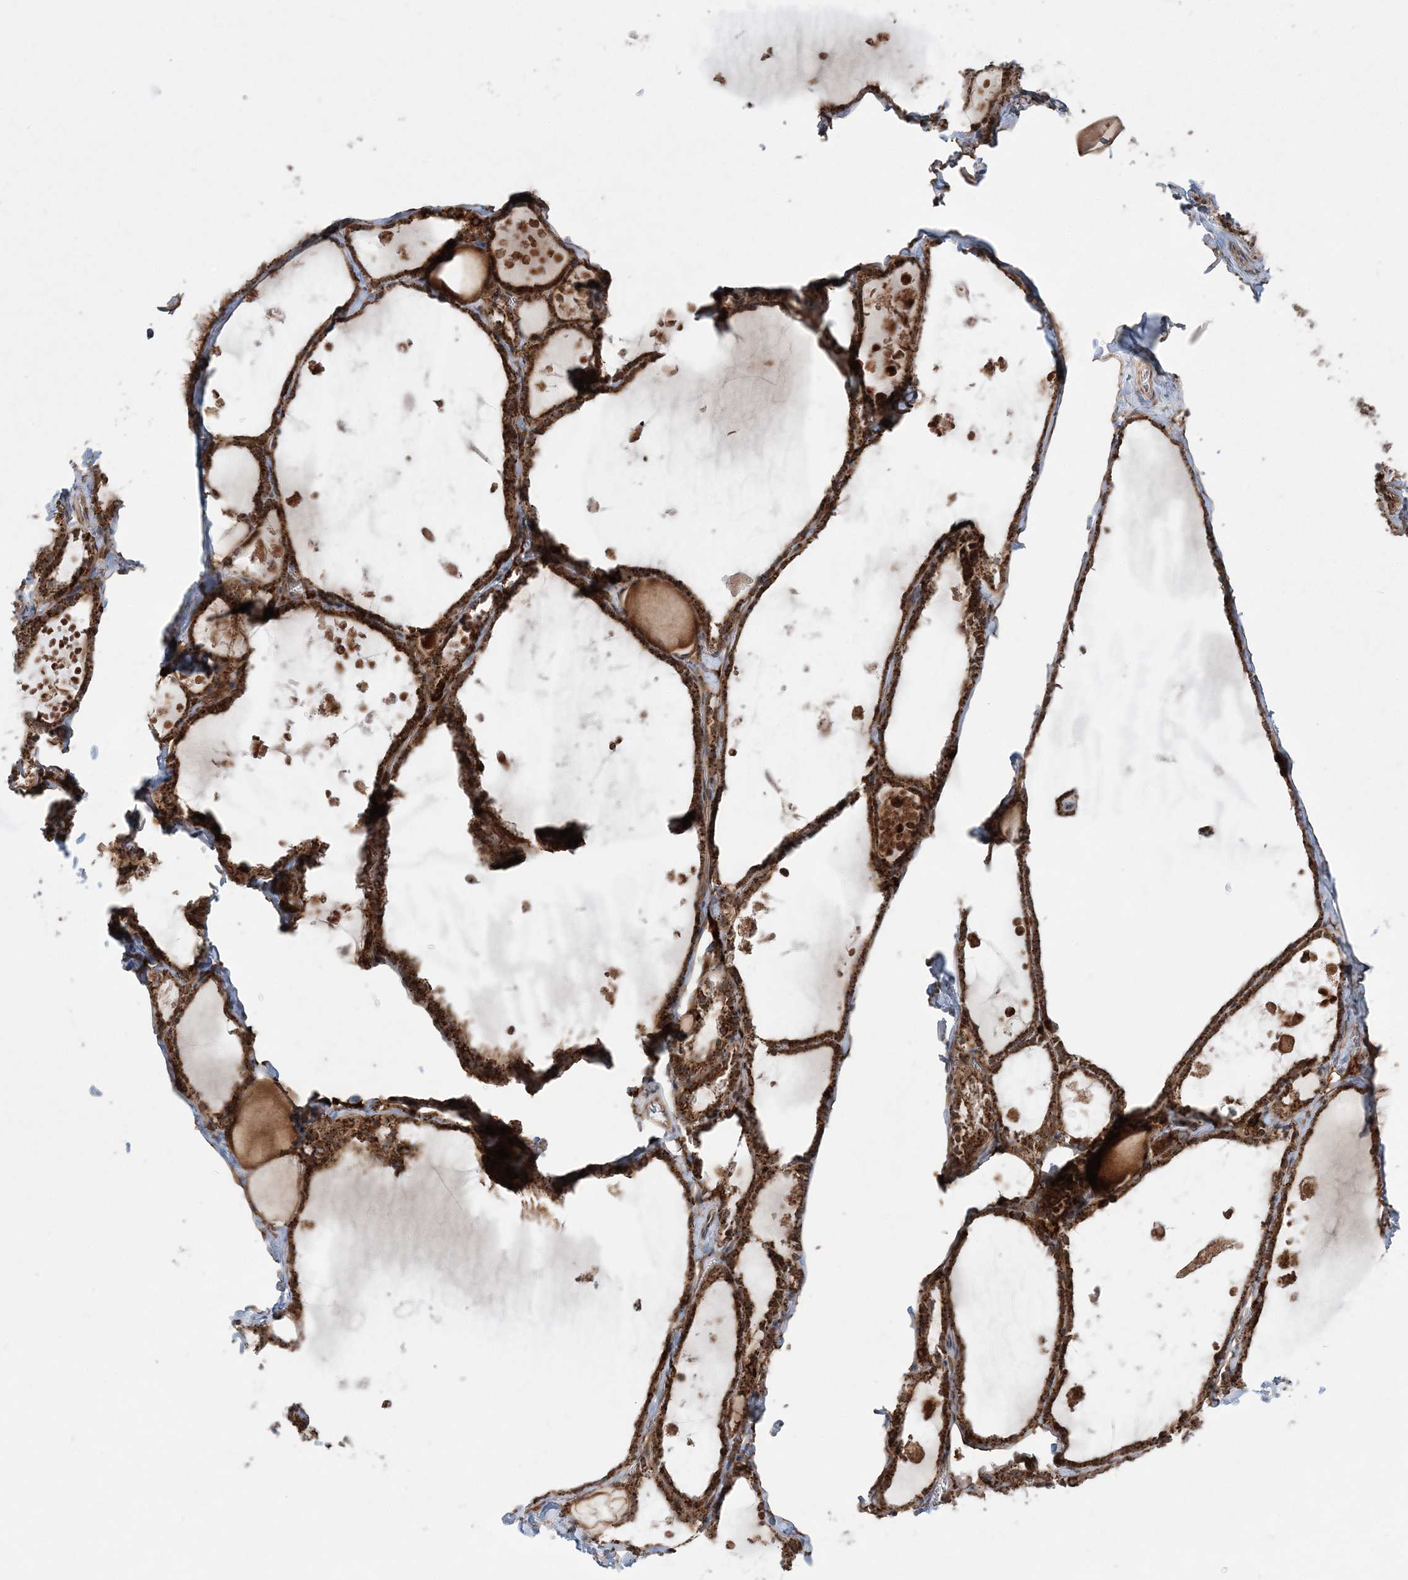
{"staining": {"intensity": "strong", "quantity": ">75%", "location": "cytoplasmic/membranous"}, "tissue": "thyroid gland", "cell_type": "Glandular cells", "image_type": "normal", "snomed": [{"axis": "morphology", "description": "Normal tissue, NOS"}, {"axis": "topography", "description": "Thyroid gland"}], "caption": "A histopathology image of human thyroid gland stained for a protein demonstrates strong cytoplasmic/membranous brown staining in glandular cells. The protein of interest is stained brown, and the nuclei are stained in blue (DAB (3,3'-diaminobenzidine) IHC with brightfield microscopy, high magnification).", "gene": "LRPPRC", "patient": {"sex": "male", "age": 56}}